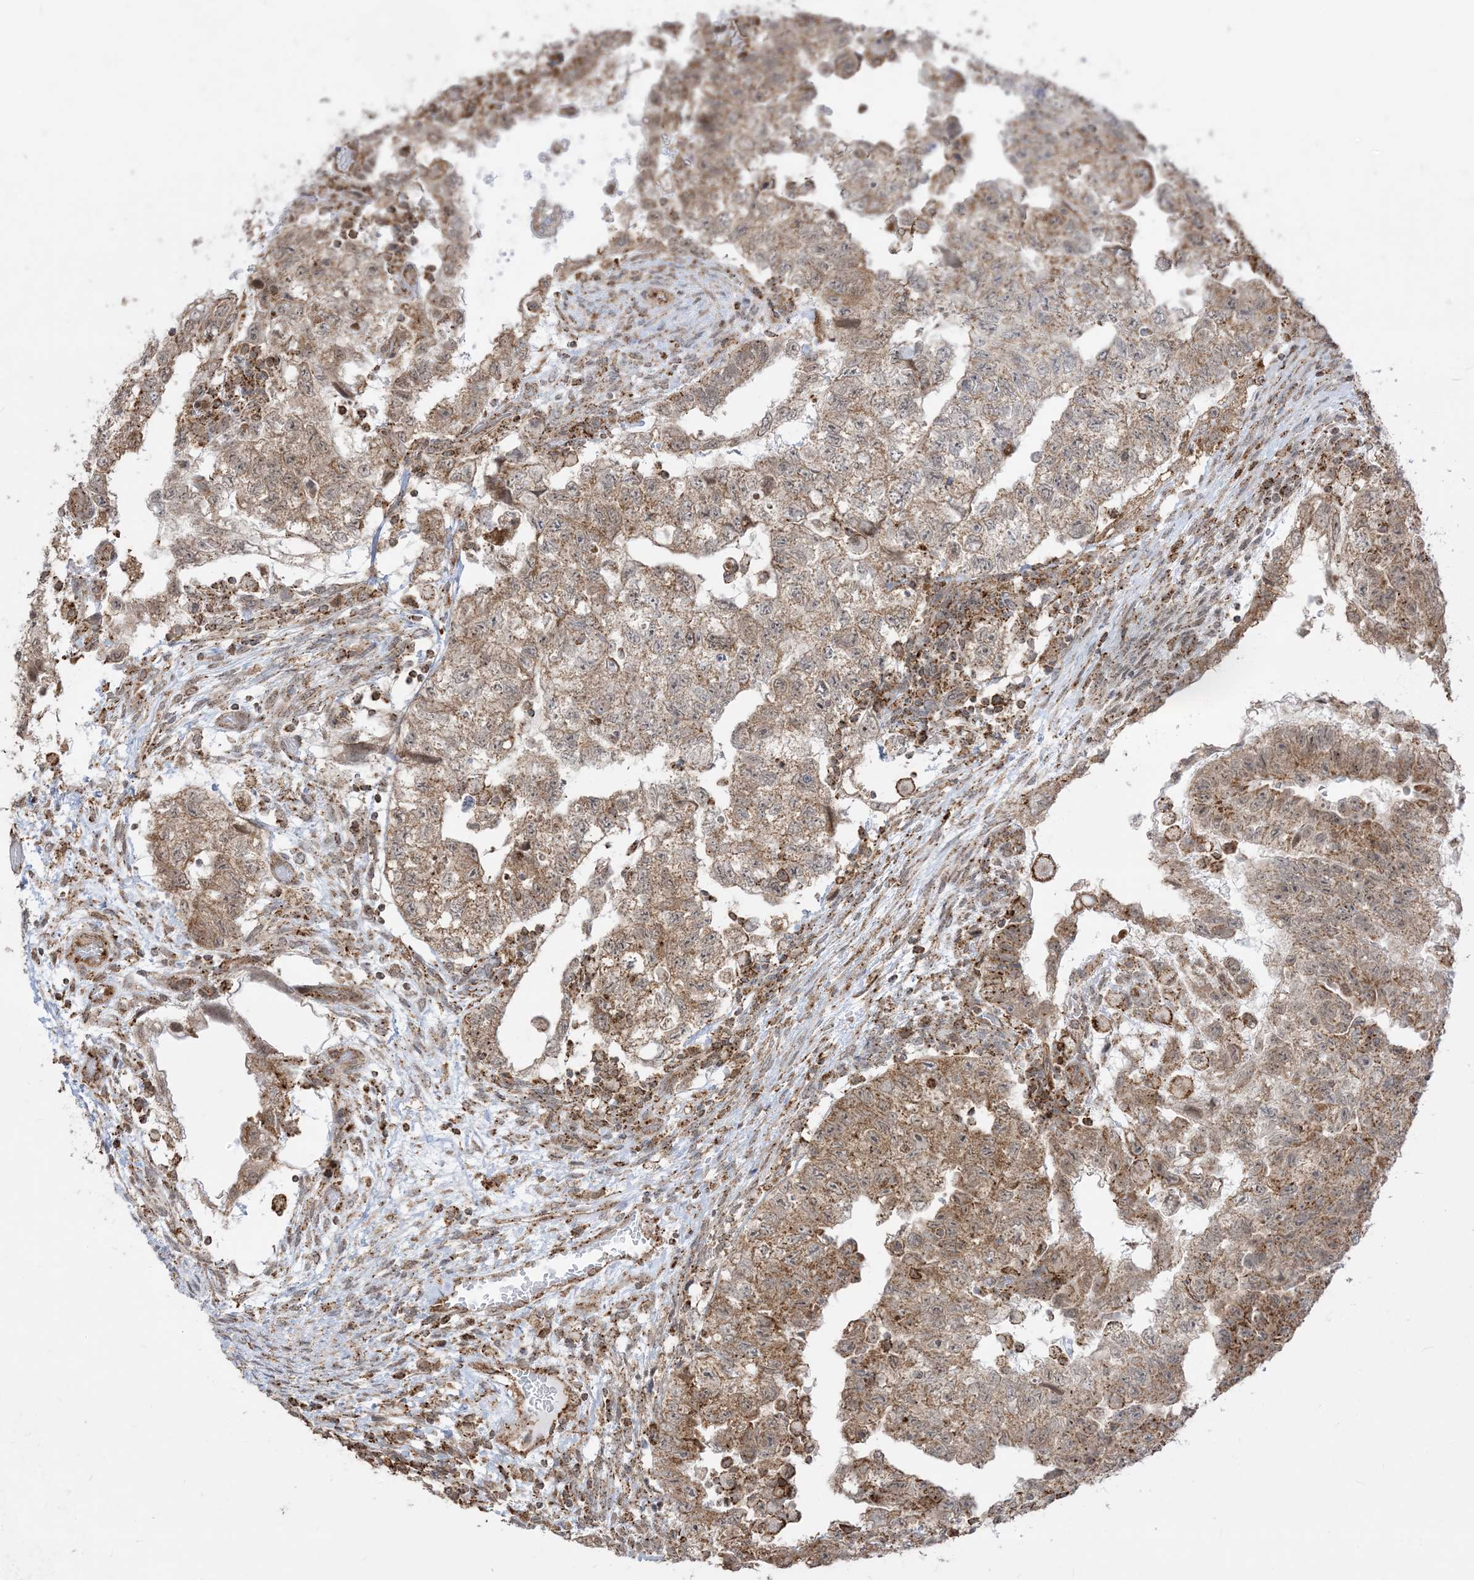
{"staining": {"intensity": "moderate", "quantity": ">75%", "location": "cytoplasmic/membranous"}, "tissue": "testis cancer", "cell_type": "Tumor cells", "image_type": "cancer", "snomed": [{"axis": "morphology", "description": "Carcinoma, Embryonal, NOS"}, {"axis": "topography", "description": "Testis"}], "caption": "A histopathology image of human testis cancer (embryonal carcinoma) stained for a protein displays moderate cytoplasmic/membranous brown staining in tumor cells.", "gene": "KANSL3", "patient": {"sex": "male", "age": 36}}